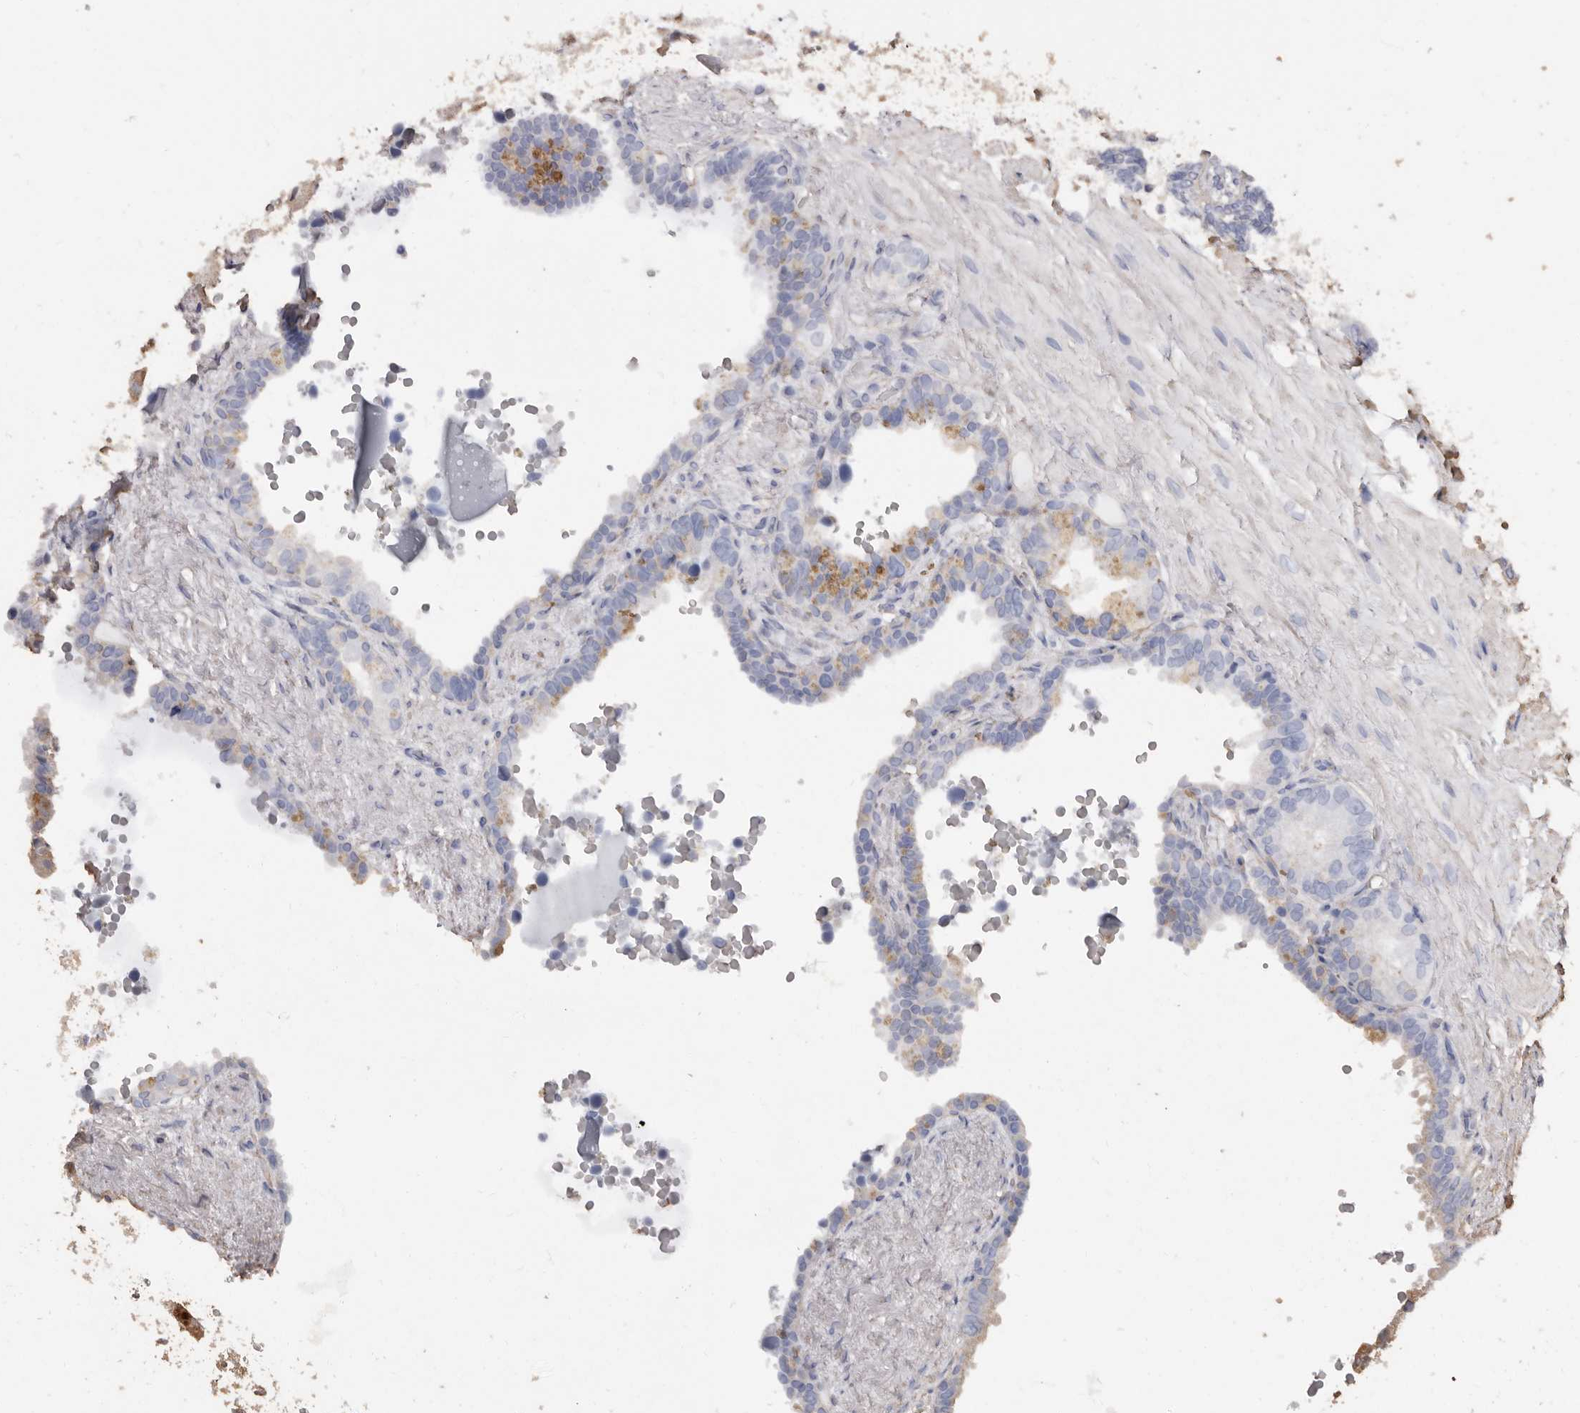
{"staining": {"intensity": "moderate", "quantity": "25%-75%", "location": "cytoplasmic/membranous"}, "tissue": "seminal vesicle", "cell_type": "Glandular cells", "image_type": "normal", "snomed": [{"axis": "morphology", "description": "Normal tissue, NOS"}, {"axis": "topography", "description": "Seminal veicle"}], "caption": "Immunohistochemistry (DAB (3,3'-diaminobenzidine)) staining of benign human seminal vesicle displays moderate cytoplasmic/membranous protein positivity in approximately 25%-75% of glandular cells. (Stains: DAB (3,3'-diaminobenzidine) in brown, nuclei in blue, Microscopy: brightfield microscopy at high magnification).", "gene": "COQ8B", "patient": {"sex": "male", "age": 80}}